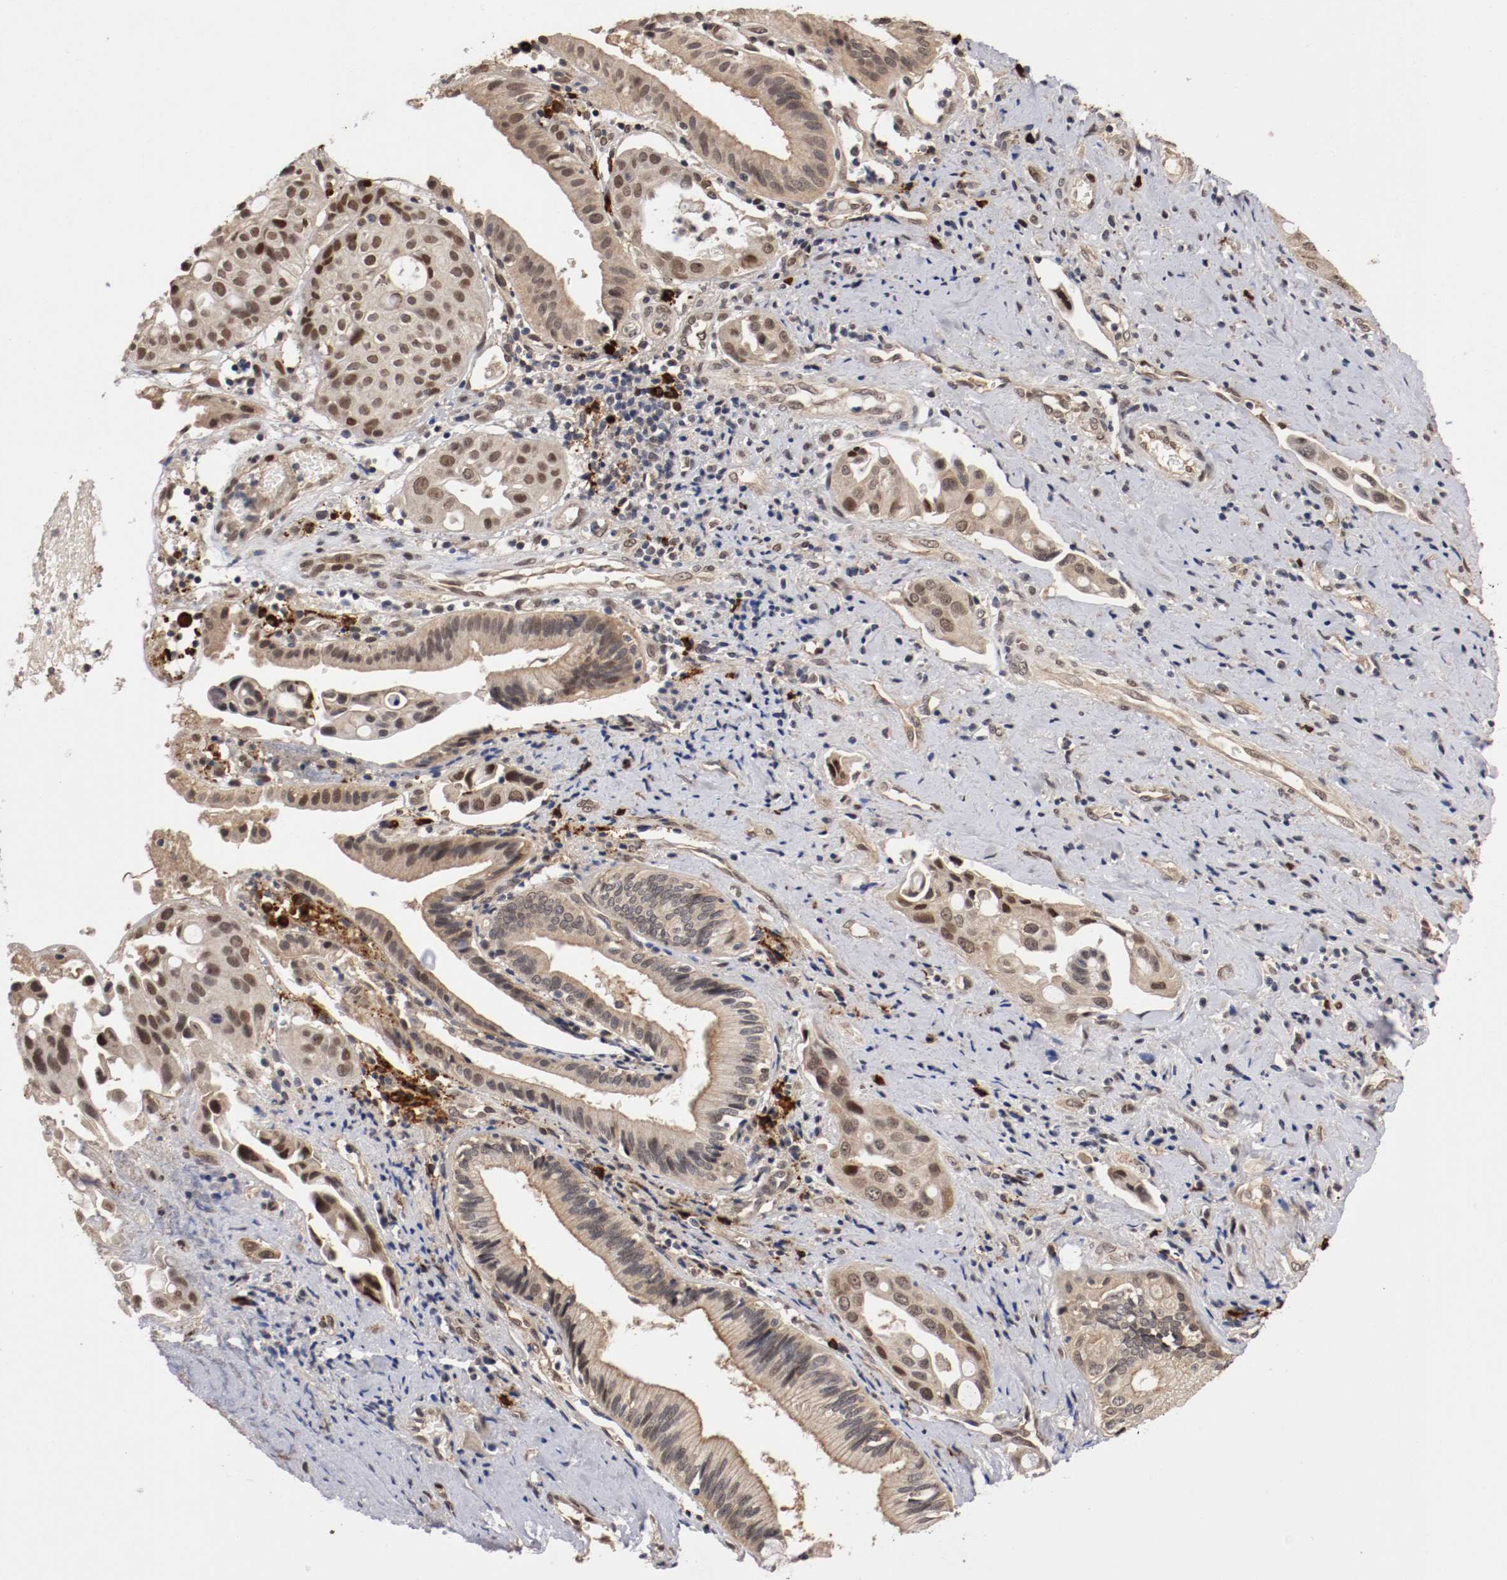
{"staining": {"intensity": "weak", "quantity": ">75%", "location": "cytoplasmic/membranous,nuclear"}, "tissue": "pancreatic cancer", "cell_type": "Tumor cells", "image_type": "cancer", "snomed": [{"axis": "morphology", "description": "Adenocarcinoma, NOS"}, {"axis": "topography", "description": "Pancreas"}], "caption": "Protein analysis of adenocarcinoma (pancreatic) tissue reveals weak cytoplasmic/membranous and nuclear expression in about >75% of tumor cells.", "gene": "DNMT3B", "patient": {"sex": "female", "age": 60}}